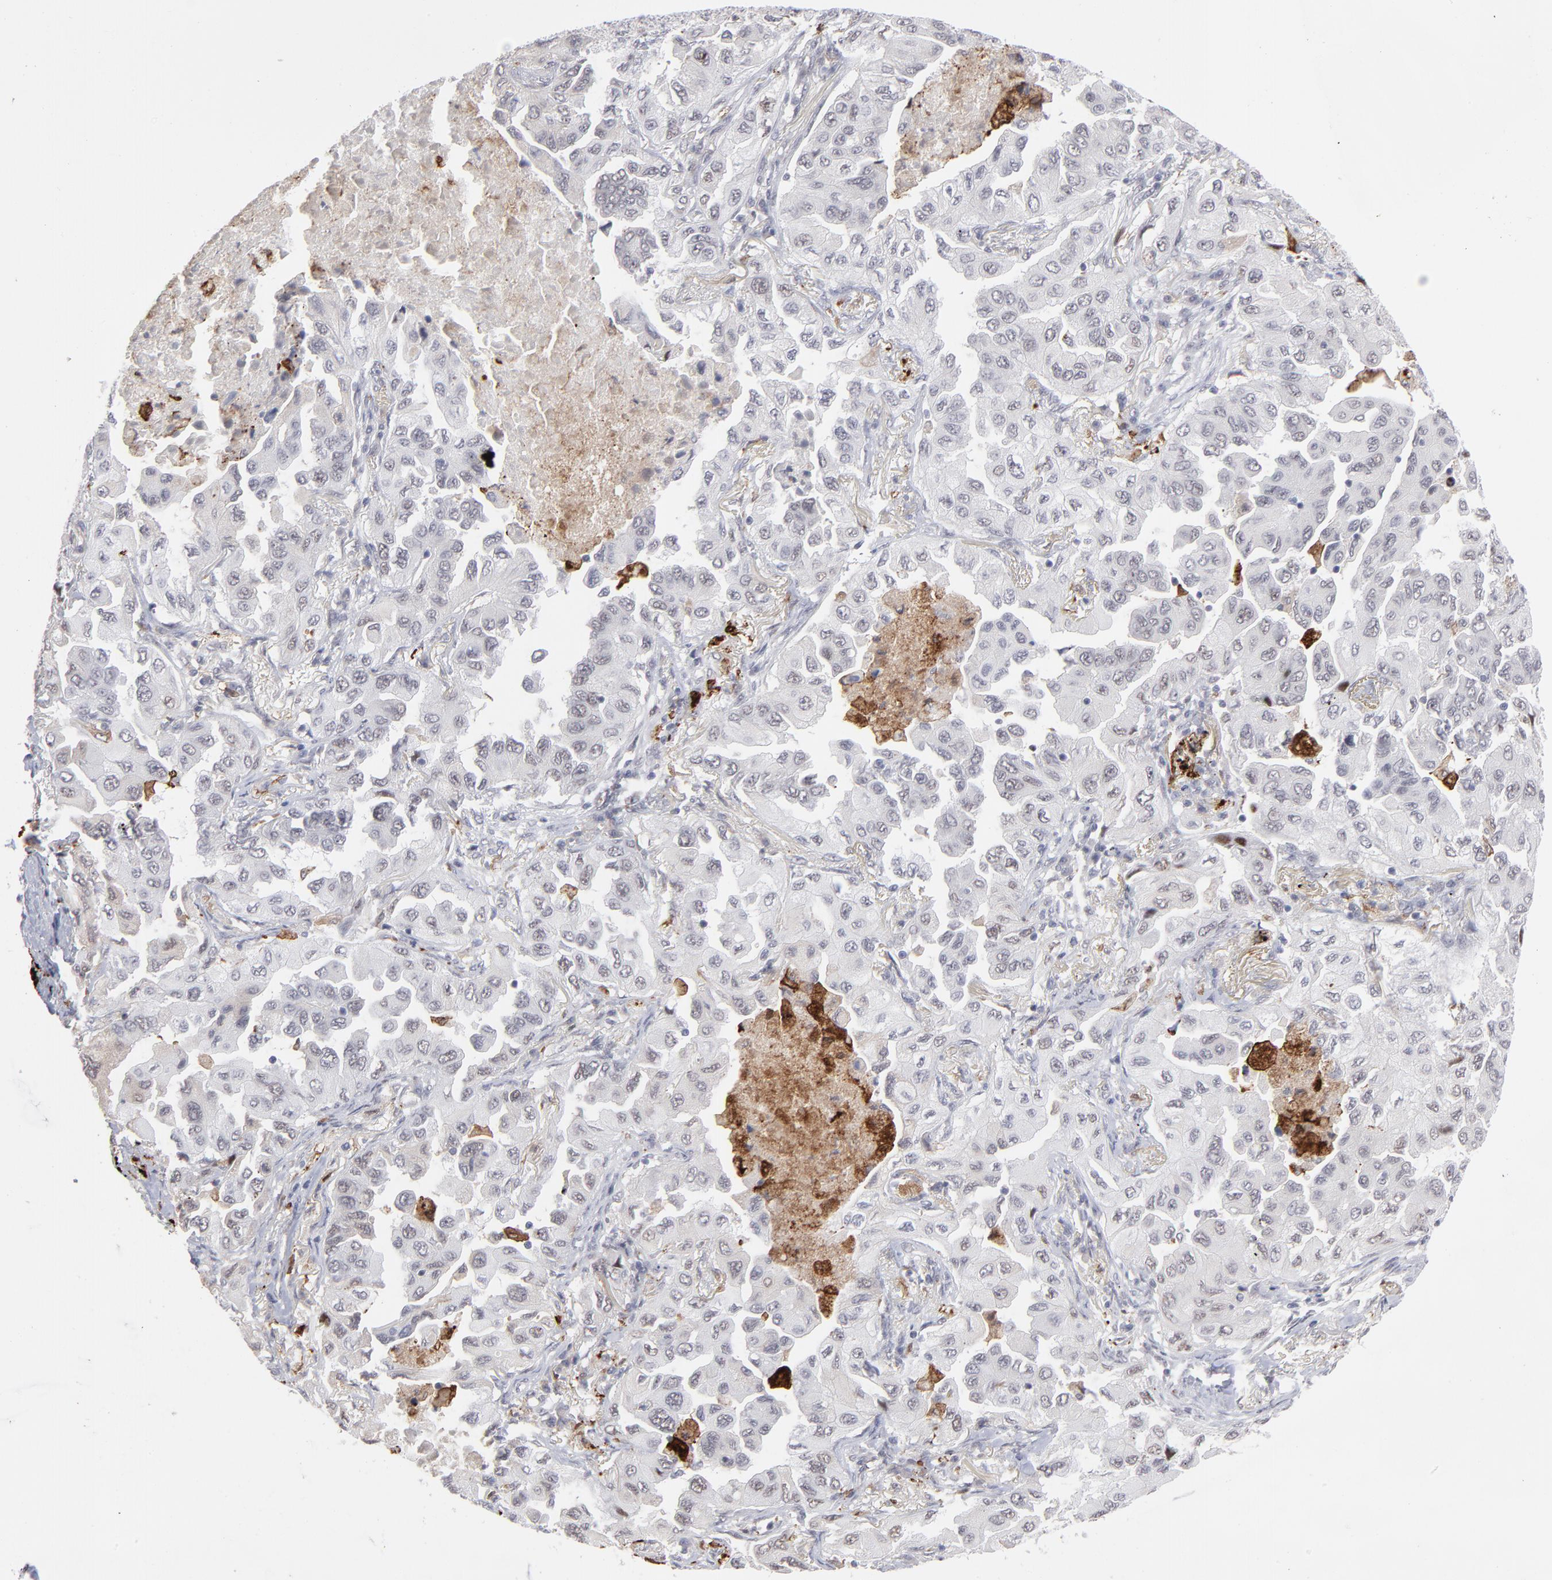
{"staining": {"intensity": "negative", "quantity": "none", "location": "none"}, "tissue": "lung cancer", "cell_type": "Tumor cells", "image_type": "cancer", "snomed": [{"axis": "morphology", "description": "Adenocarcinoma, NOS"}, {"axis": "topography", "description": "Lung"}], "caption": "A high-resolution image shows immunohistochemistry staining of lung adenocarcinoma, which exhibits no significant positivity in tumor cells.", "gene": "CCR2", "patient": {"sex": "female", "age": 65}}